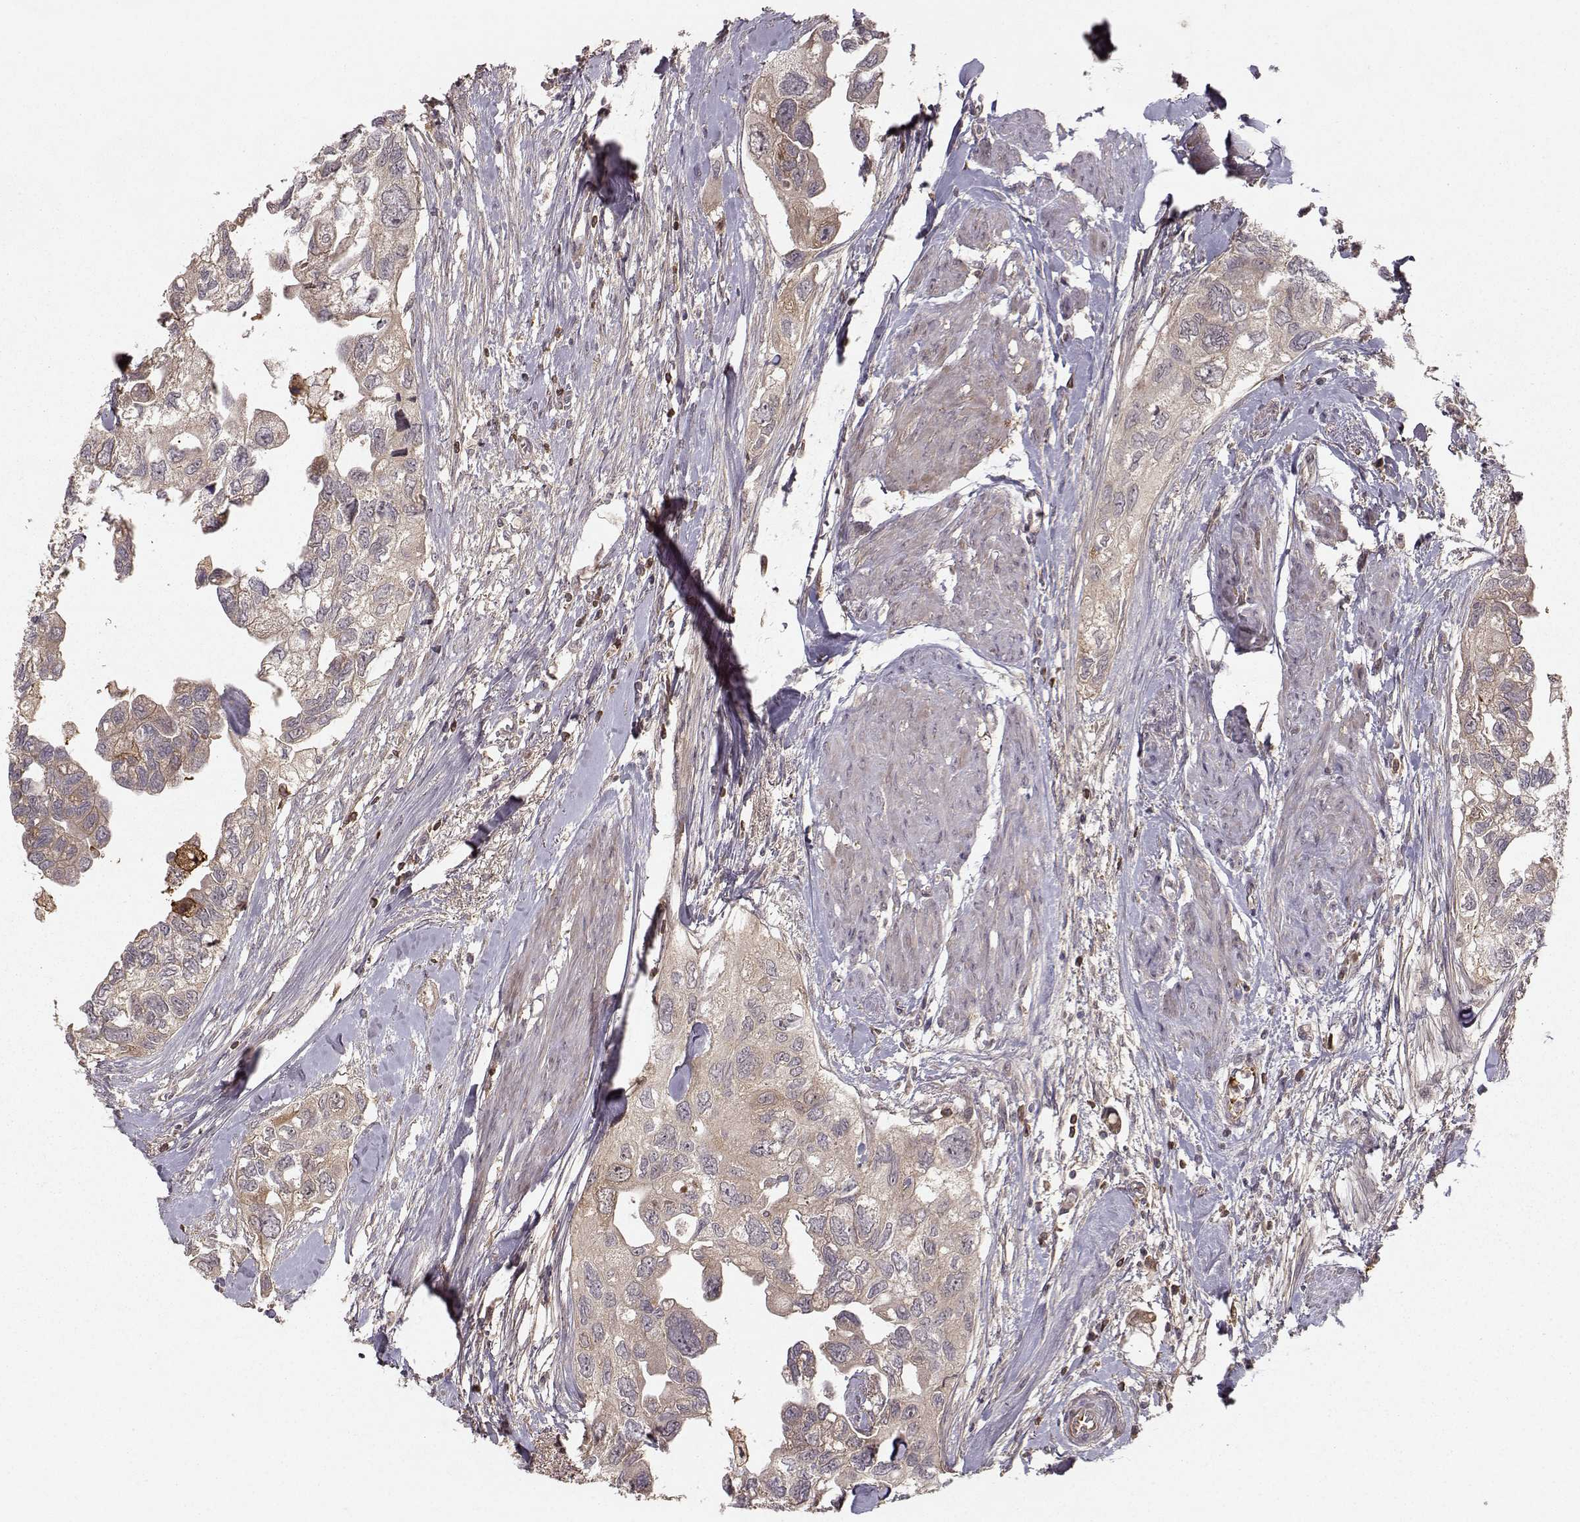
{"staining": {"intensity": "weak", "quantity": "<25%", "location": "cytoplasmic/membranous"}, "tissue": "urothelial cancer", "cell_type": "Tumor cells", "image_type": "cancer", "snomed": [{"axis": "morphology", "description": "Urothelial carcinoma, High grade"}, {"axis": "topography", "description": "Urinary bladder"}], "caption": "This is a micrograph of IHC staining of urothelial carcinoma (high-grade), which shows no expression in tumor cells.", "gene": "WNT6", "patient": {"sex": "male", "age": 59}}